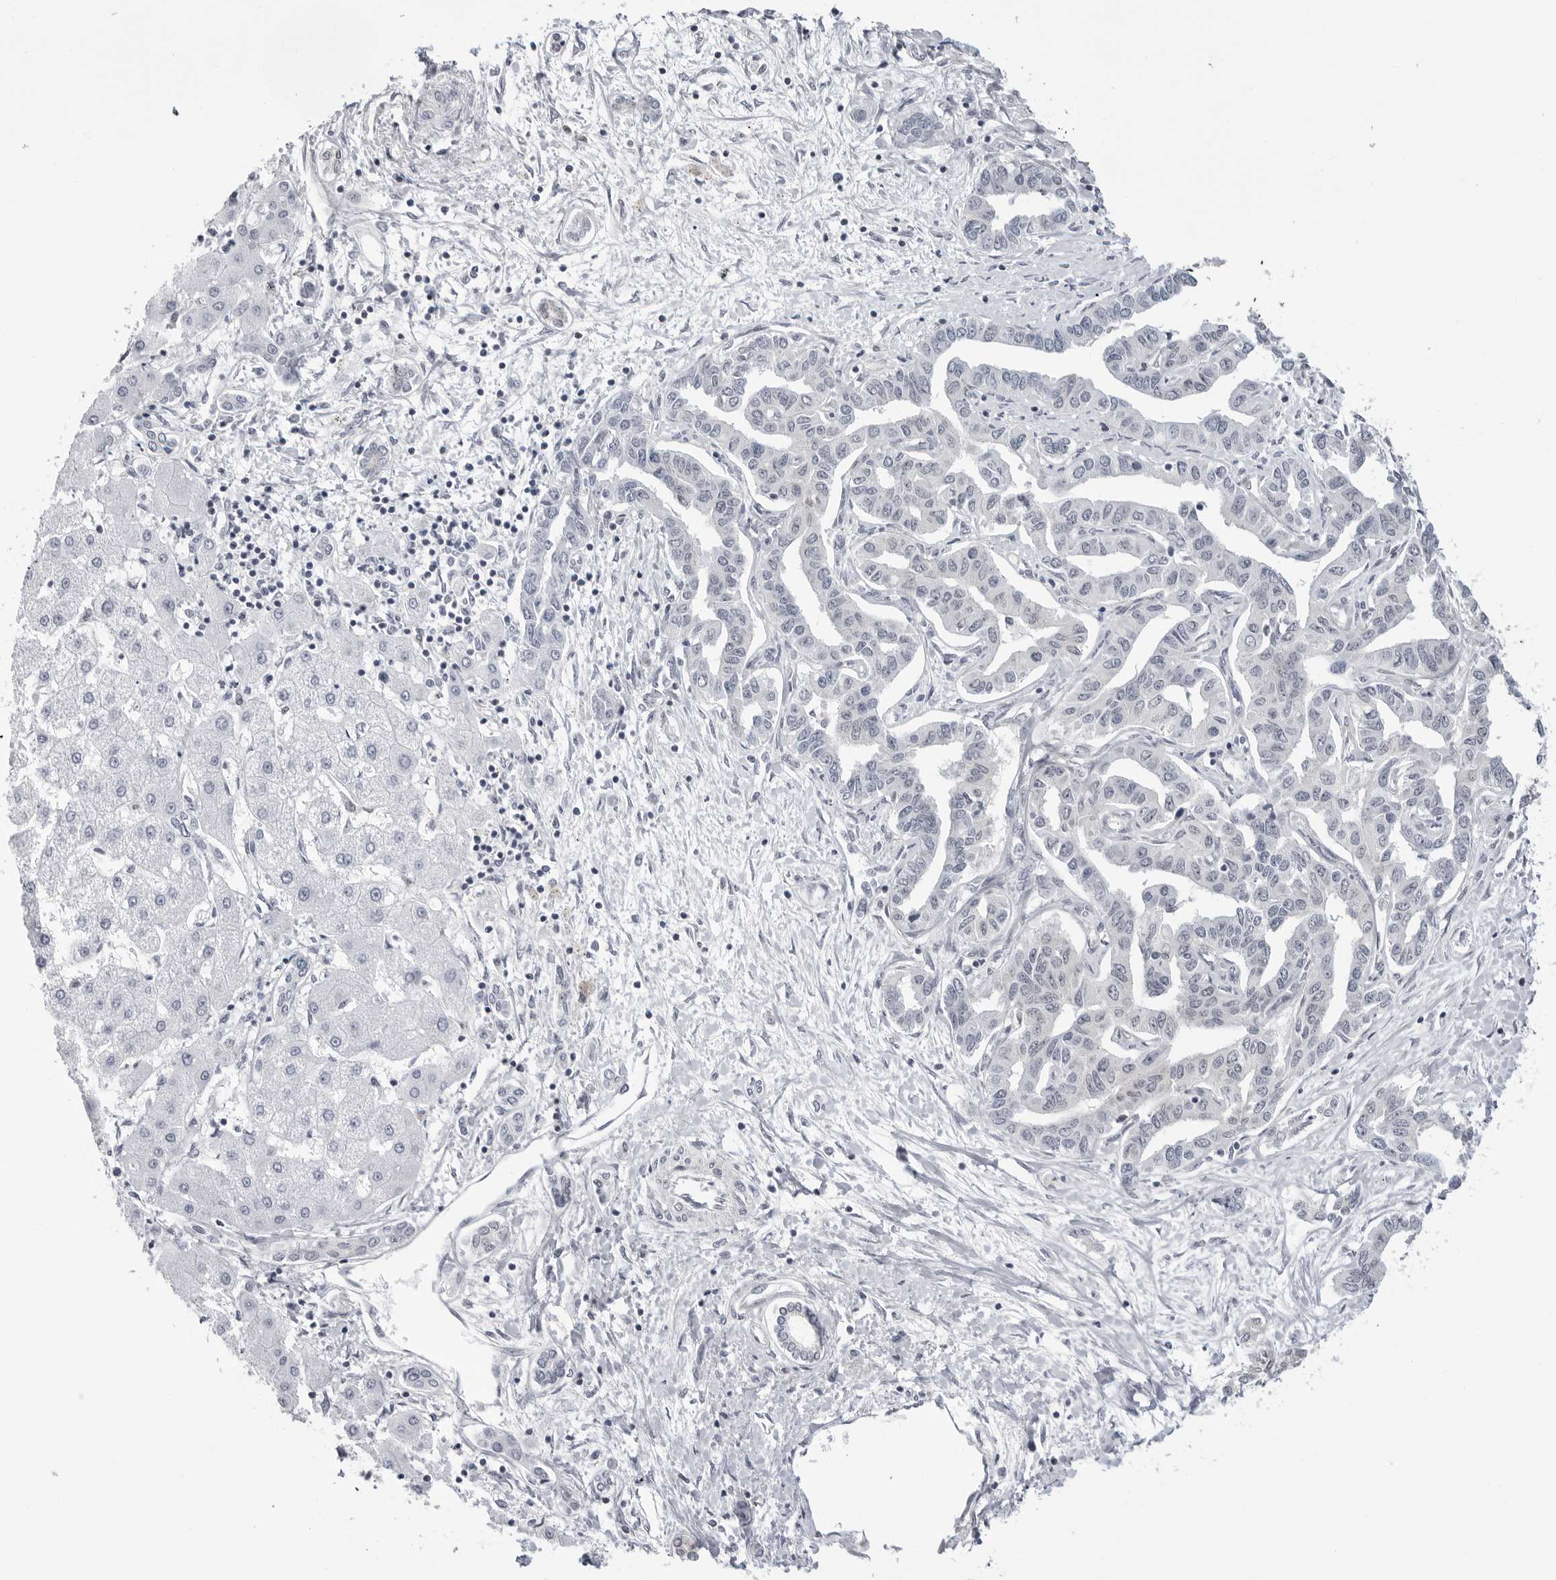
{"staining": {"intensity": "negative", "quantity": "none", "location": "none"}, "tissue": "liver cancer", "cell_type": "Tumor cells", "image_type": "cancer", "snomed": [{"axis": "morphology", "description": "Cholangiocarcinoma"}, {"axis": "topography", "description": "Liver"}], "caption": "Protein analysis of liver cancer demonstrates no significant staining in tumor cells. The staining is performed using DAB (3,3'-diaminobenzidine) brown chromogen with nuclei counter-stained in using hematoxylin.", "gene": "YWHAG", "patient": {"sex": "male", "age": 59}}